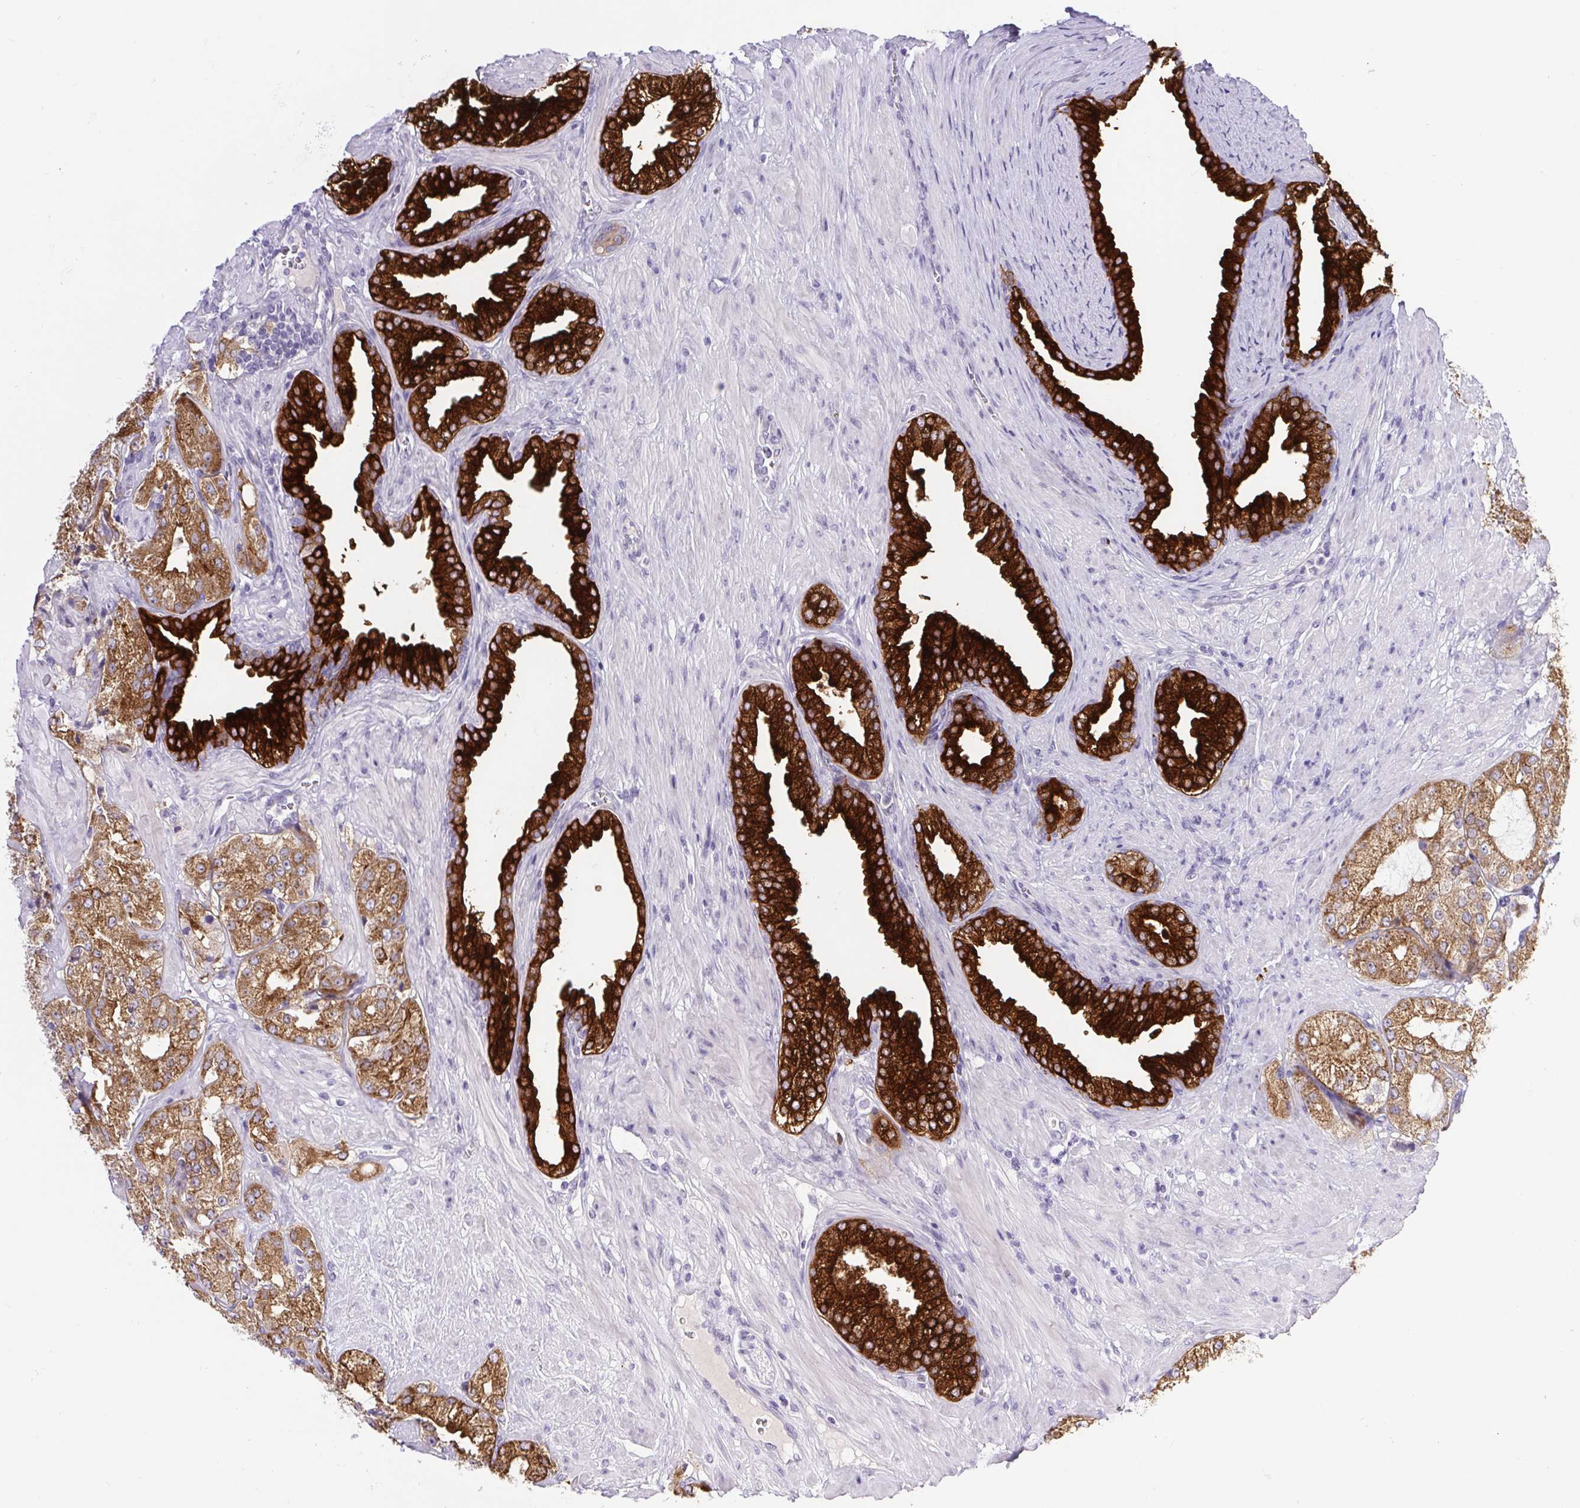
{"staining": {"intensity": "moderate", "quantity": ">75%", "location": "nuclear"}, "tissue": "prostate cancer", "cell_type": "Tumor cells", "image_type": "cancer", "snomed": [{"axis": "morphology", "description": "Adenocarcinoma, High grade"}, {"axis": "topography", "description": "Prostate"}], "caption": "A brown stain labels moderate nuclear positivity of a protein in prostate cancer tumor cells.", "gene": "BCAS1", "patient": {"sex": "male", "age": 68}}